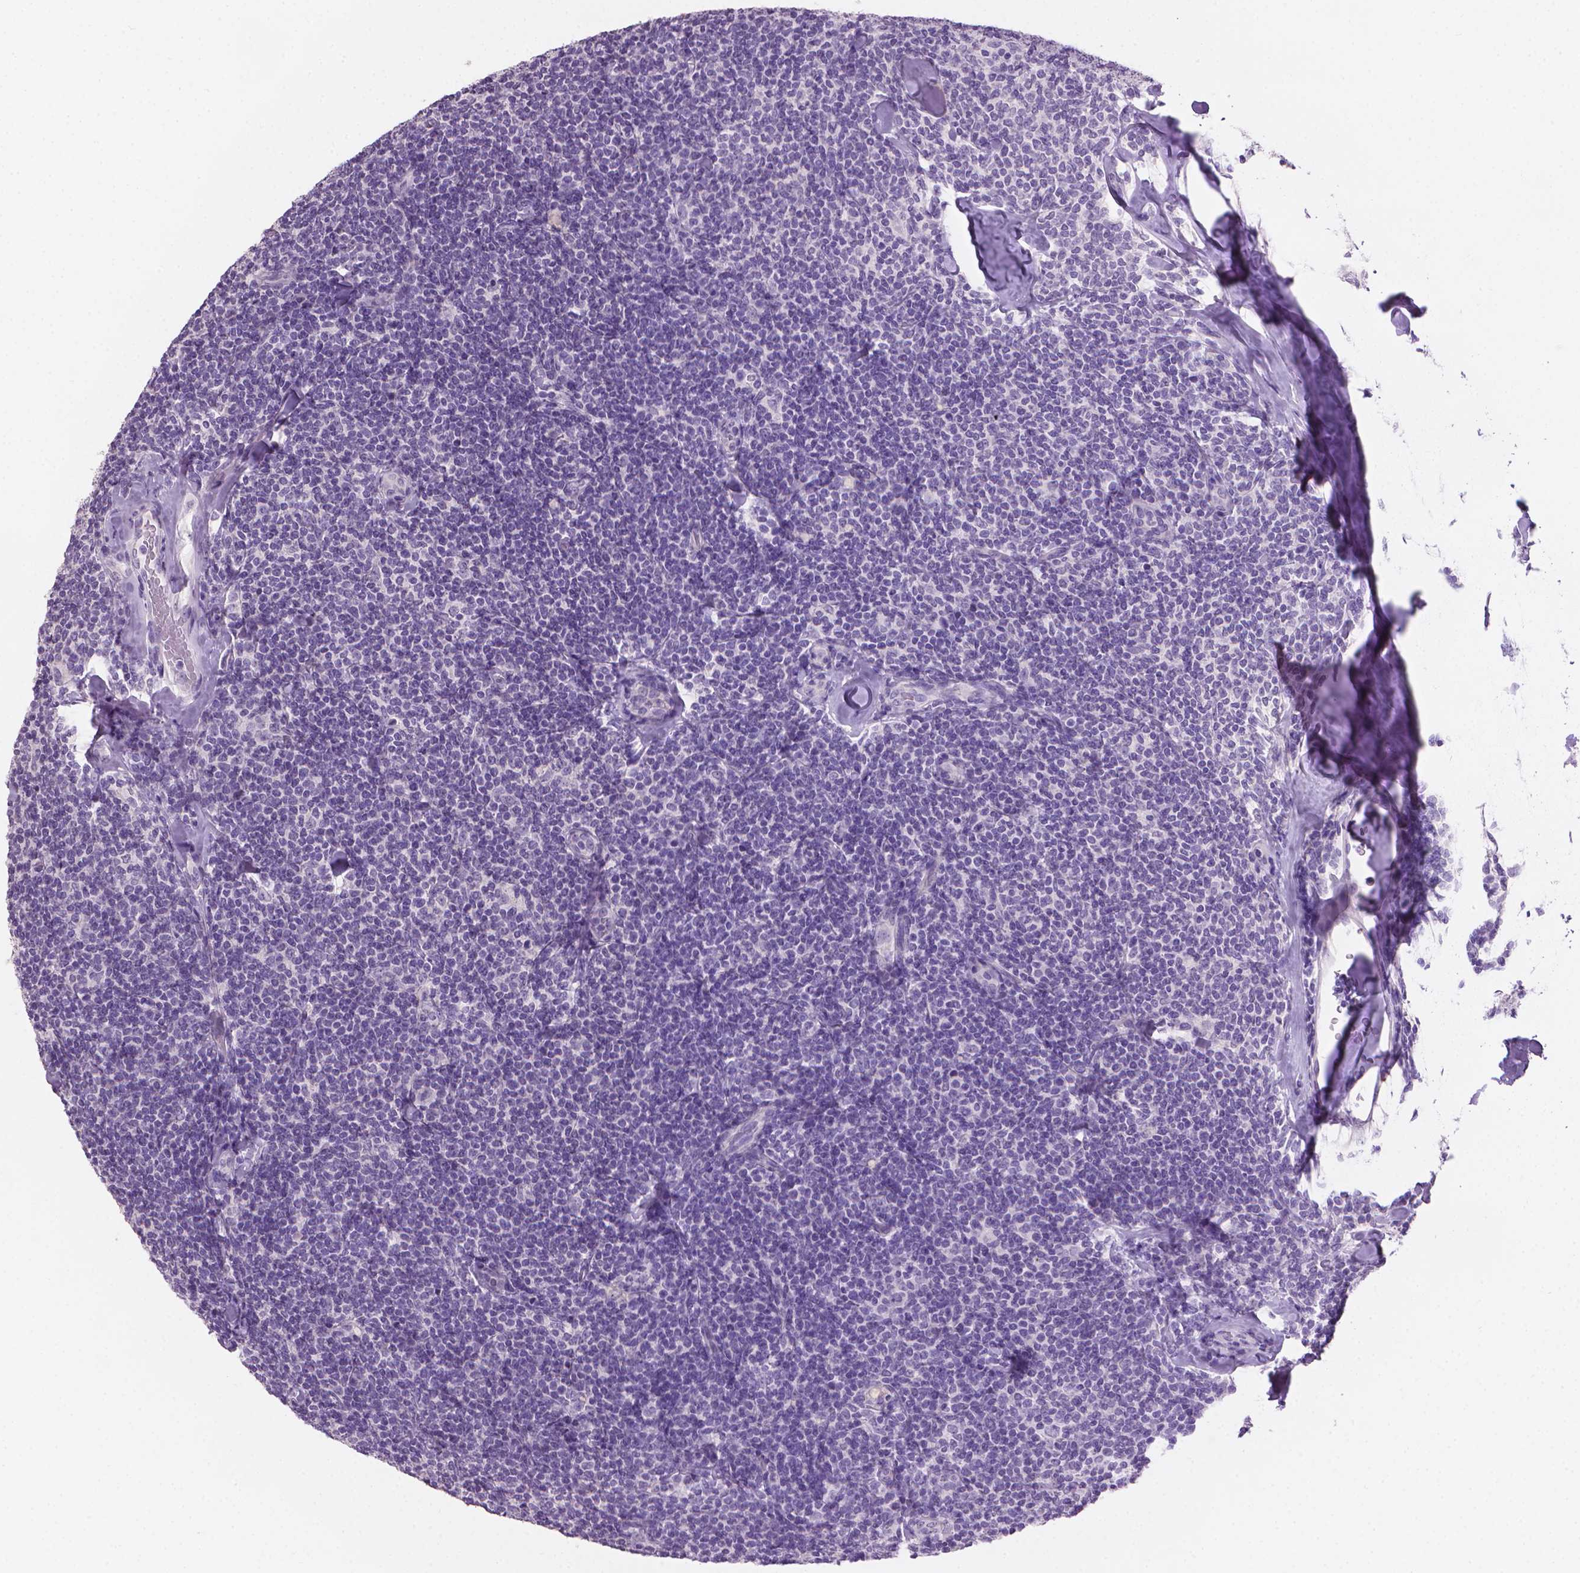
{"staining": {"intensity": "negative", "quantity": "none", "location": "none"}, "tissue": "lymphoma", "cell_type": "Tumor cells", "image_type": "cancer", "snomed": [{"axis": "morphology", "description": "Malignant lymphoma, non-Hodgkin's type, Low grade"}, {"axis": "topography", "description": "Lymph node"}], "caption": "This photomicrograph is of lymphoma stained with IHC to label a protein in brown with the nuclei are counter-stained blue. There is no positivity in tumor cells.", "gene": "MLANA", "patient": {"sex": "female", "age": 56}}